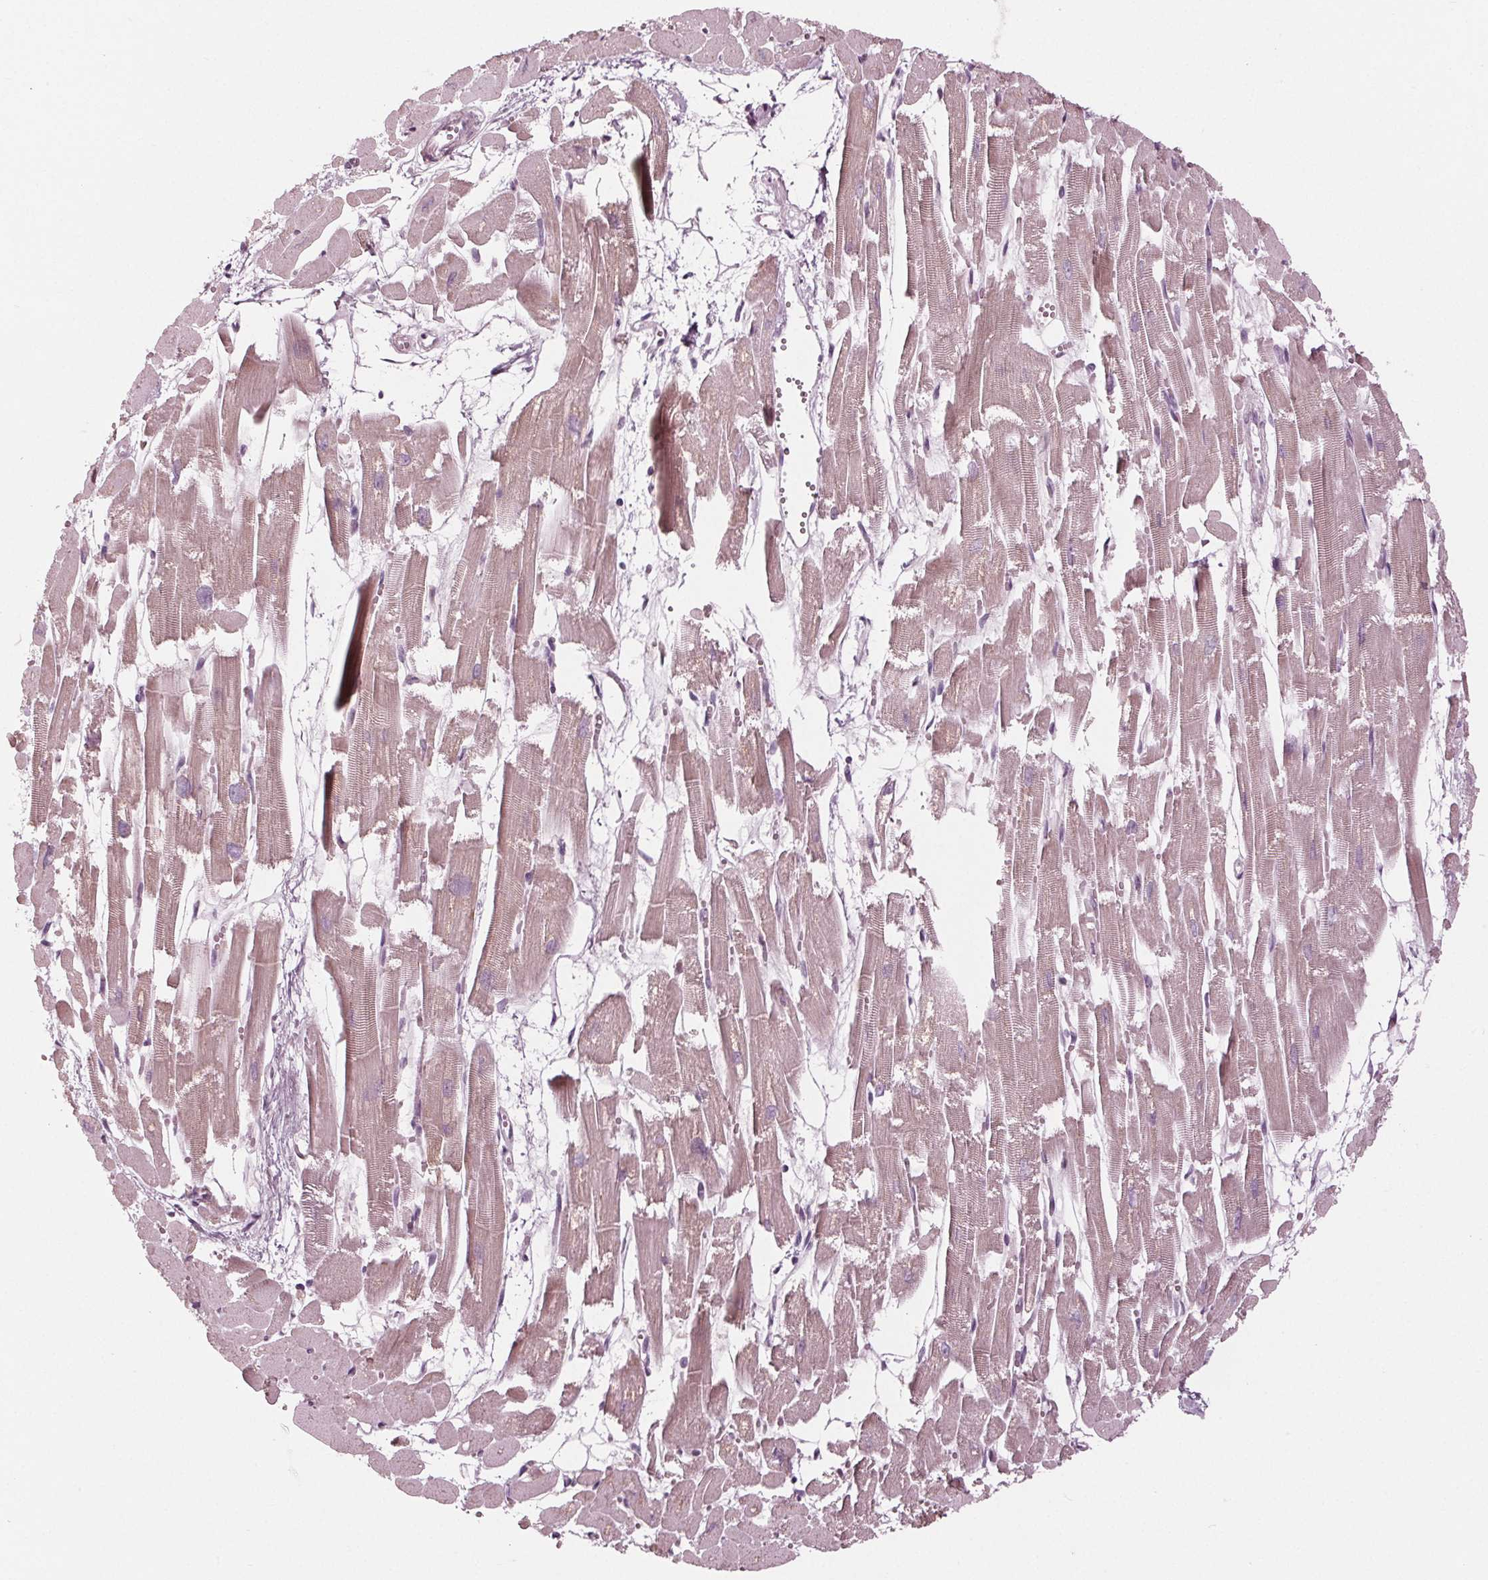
{"staining": {"intensity": "moderate", "quantity": "<25%", "location": "cytoplasmic/membranous"}, "tissue": "heart muscle", "cell_type": "Cardiomyocytes", "image_type": "normal", "snomed": [{"axis": "morphology", "description": "Normal tissue, NOS"}, {"axis": "topography", "description": "Heart"}], "caption": "High-power microscopy captured an IHC histopathology image of unremarkable heart muscle, revealing moderate cytoplasmic/membranous staining in approximately <25% of cardiomyocytes. Immunohistochemistry stains the protein in brown and the nuclei are stained blue.", "gene": "CLN6", "patient": {"sex": "female", "age": 52}}